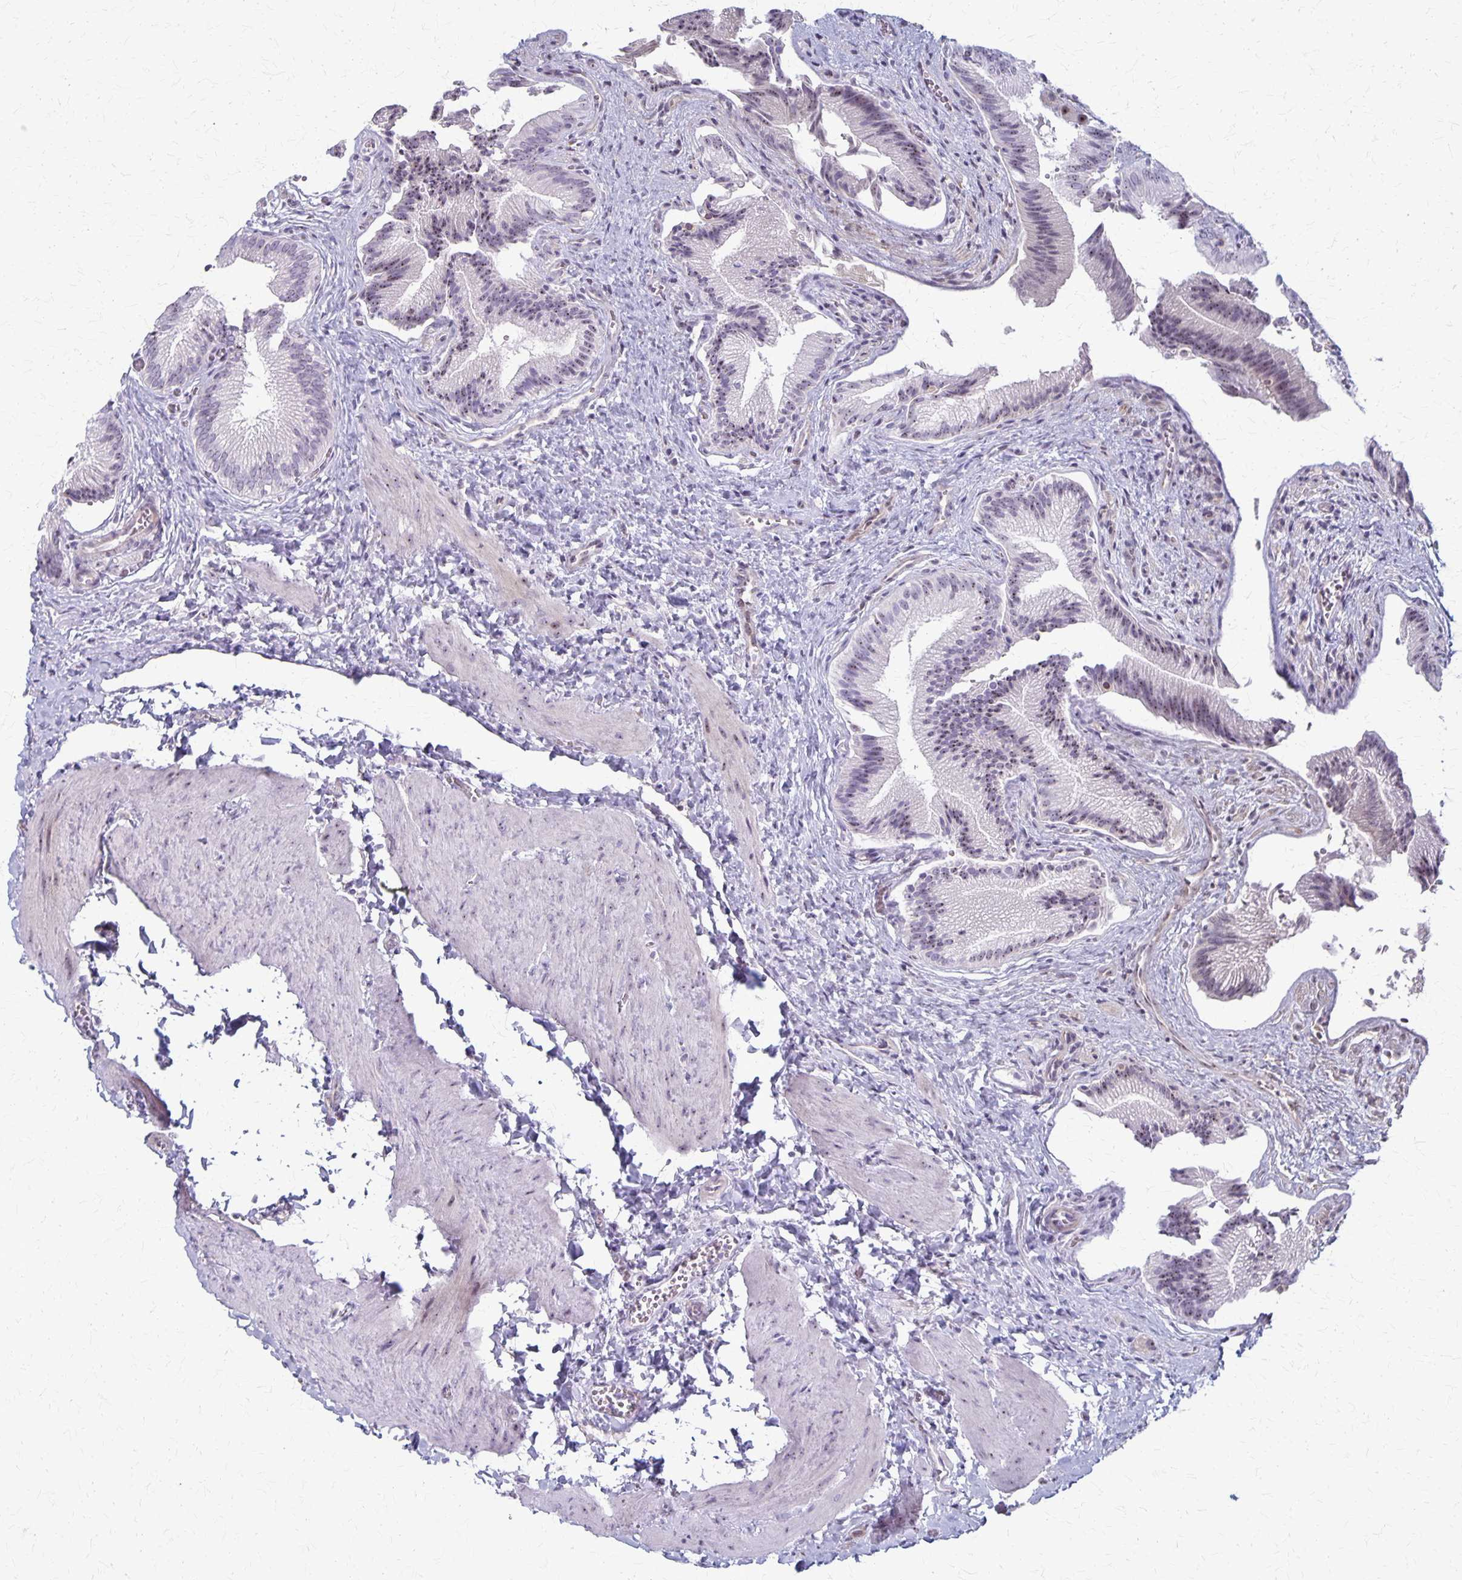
{"staining": {"intensity": "weak", "quantity": "<25%", "location": "nuclear"}, "tissue": "gallbladder", "cell_type": "Glandular cells", "image_type": "normal", "snomed": [{"axis": "morphology", "description": "Normal tissue, NOS"}, {"axis": "topography", "description": "Gallbladder"}], "caption": "This is an IHC image of normal gallbladder. There is no expression in glandular cells.", "gene": "DLK2", "patient": {"sex": "male", "age": 17}}